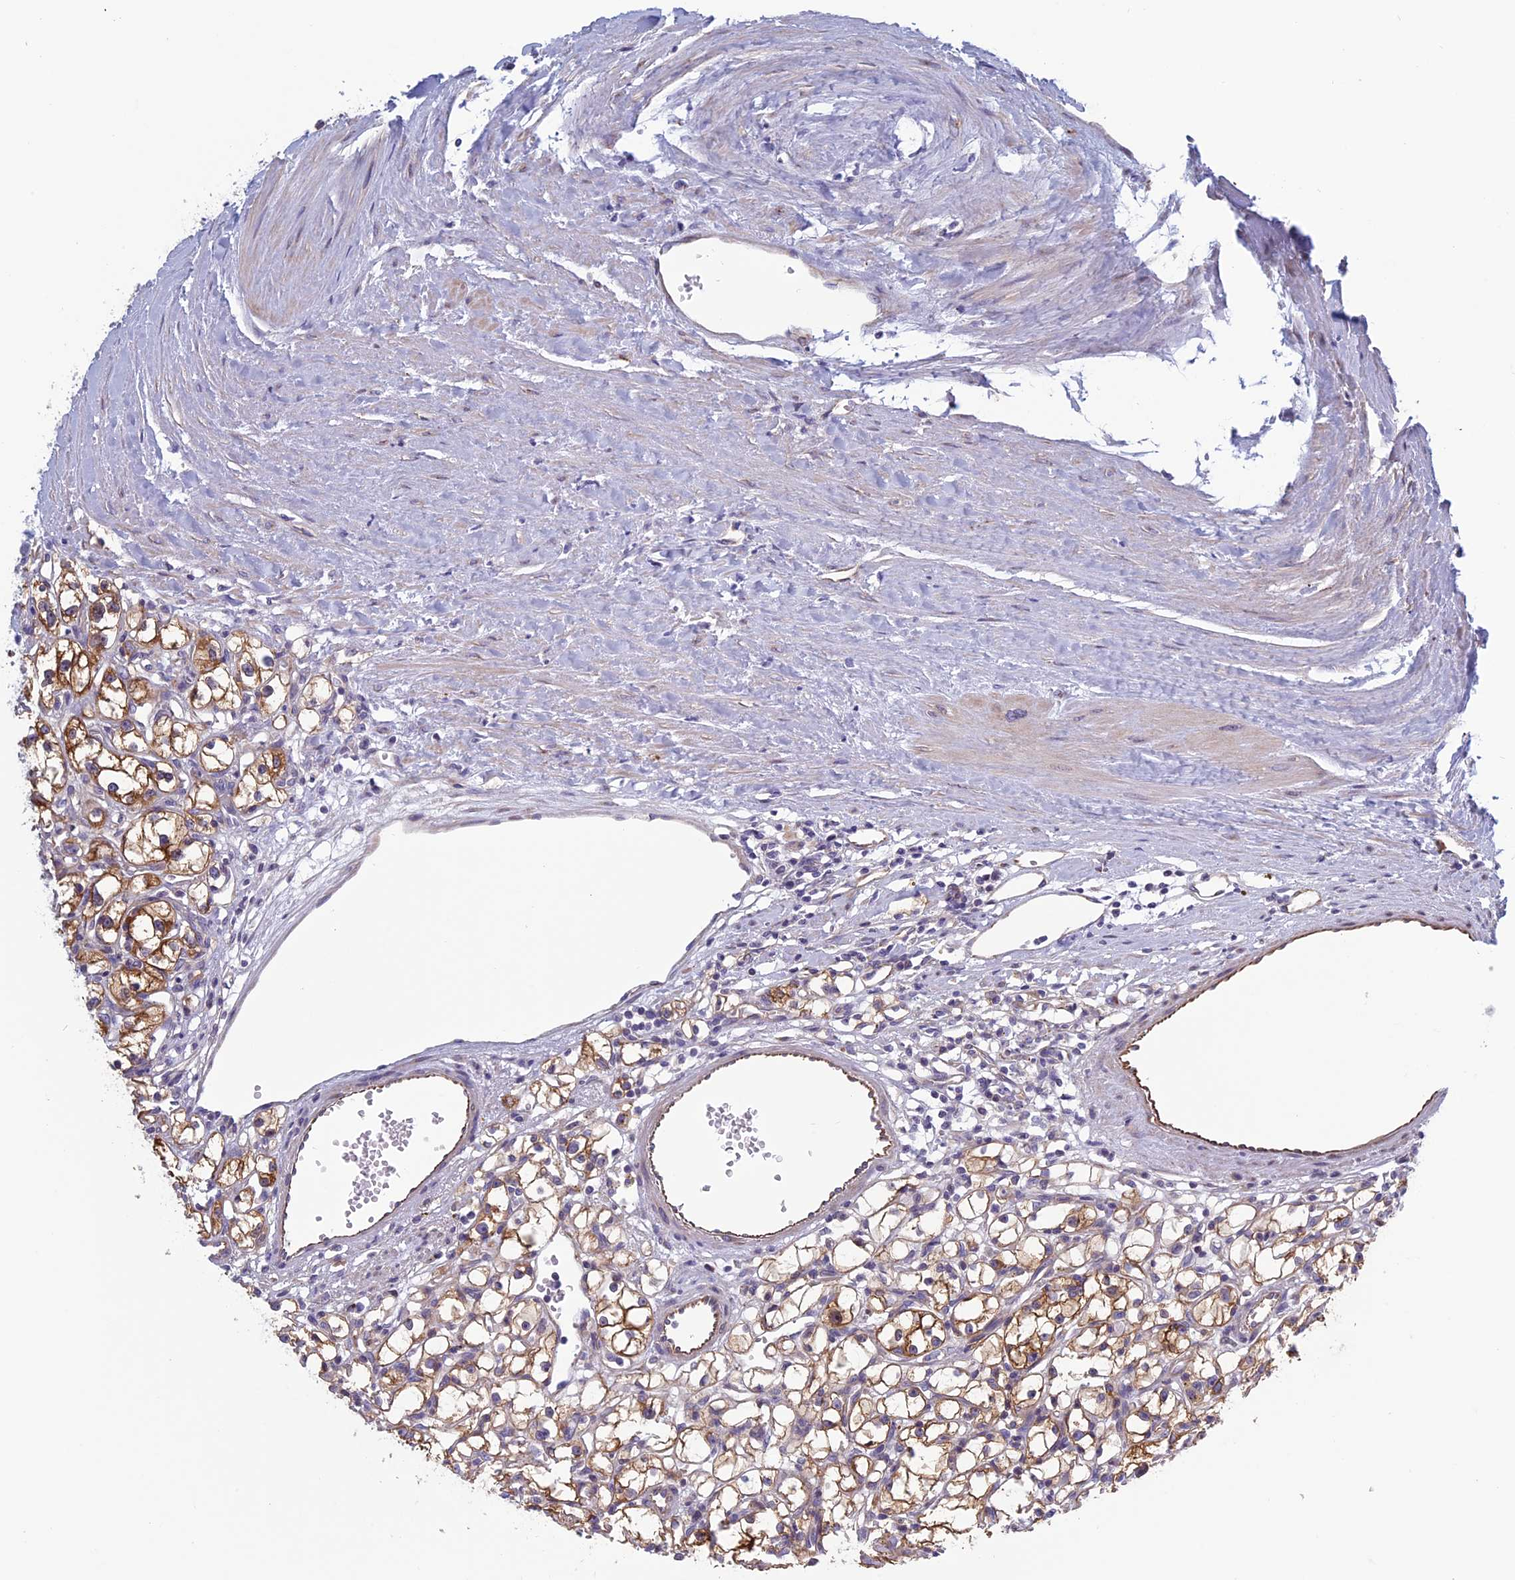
{"staining": {"intensity": "moderate", "quantity": "25%-75%", "location": "cytoplasmic/membranous"}, "tissue": "renal cancer", "cell_type": "Tumor cells", "image_type": "cancer", "snomed": [{"axis": "morphology", "description": "Adenocarcinoma, NOS"}, {"axis": "topography", "description": "Kidney"}], "caption": "Renal cancer stained with immunohistochemistry exhibits moderate cytoplasmic/membranous expression in about 25%-75% of tumor cells. (DAB (3,3'-diaminobenzidine) = brown stain, brightfield microscopy at high magnification).", "gene": "BCL2L10", "patient": {"sex": "male", "age": 56}}